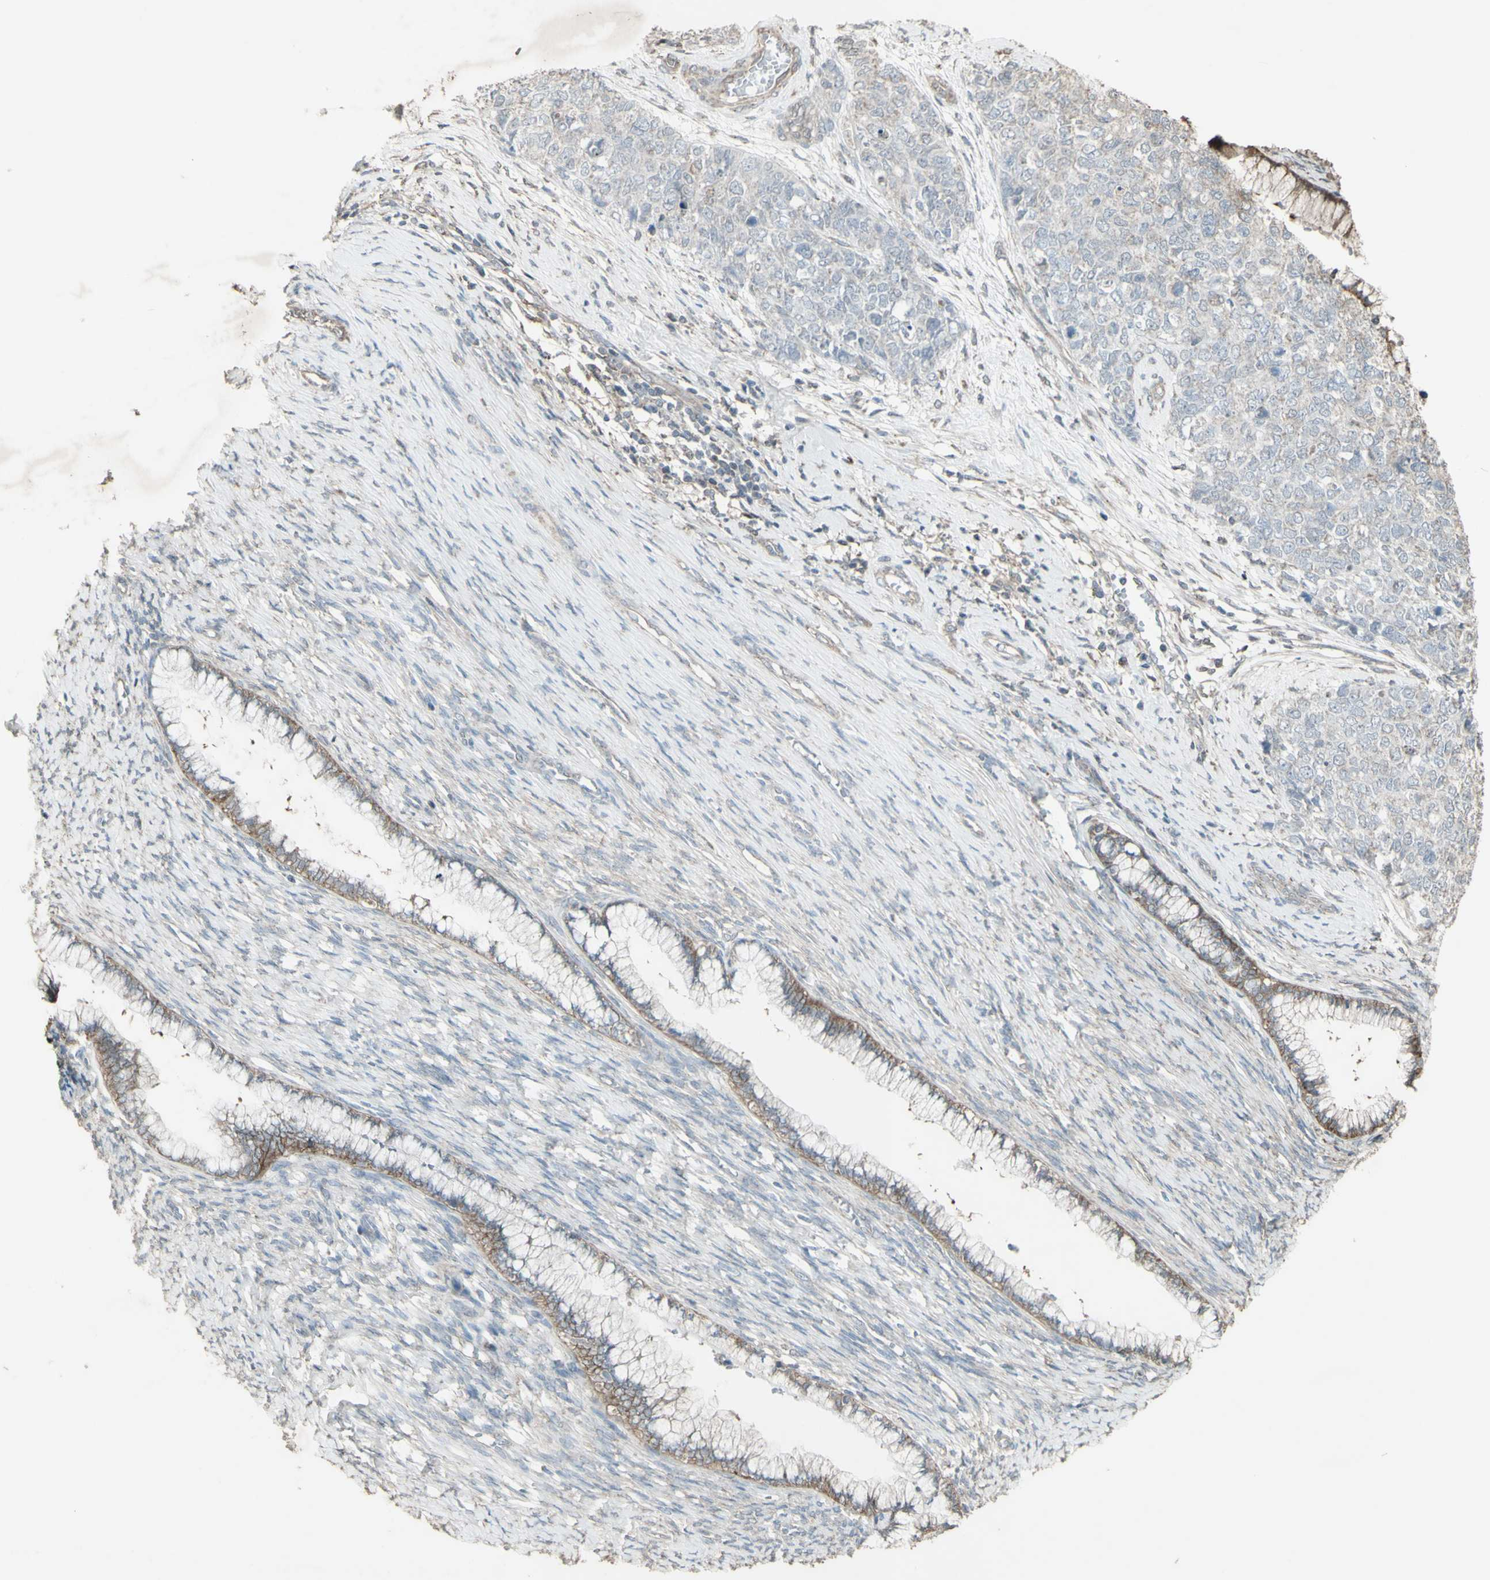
{"staining": {"intensity": "negative", "quantity": "none", "location": "none"}, "tissue": "cervical cancer", "cell_type": "Tumor cells", "image_type": "cancer", "snomed": [{"axis": "morphology", "description": "Squamous cell carcinoma, NOS"}, {"axis": "topography", "description": "Cervix"}], "caption": "IHC image of neoplastic tissue: cervical cancer (squamous cell carcinoma) stained with DAB reveals no significant protein positivity in tumor cells.", "gene": "FXYD3", "patient": {"sex": "female", "age": 63}}